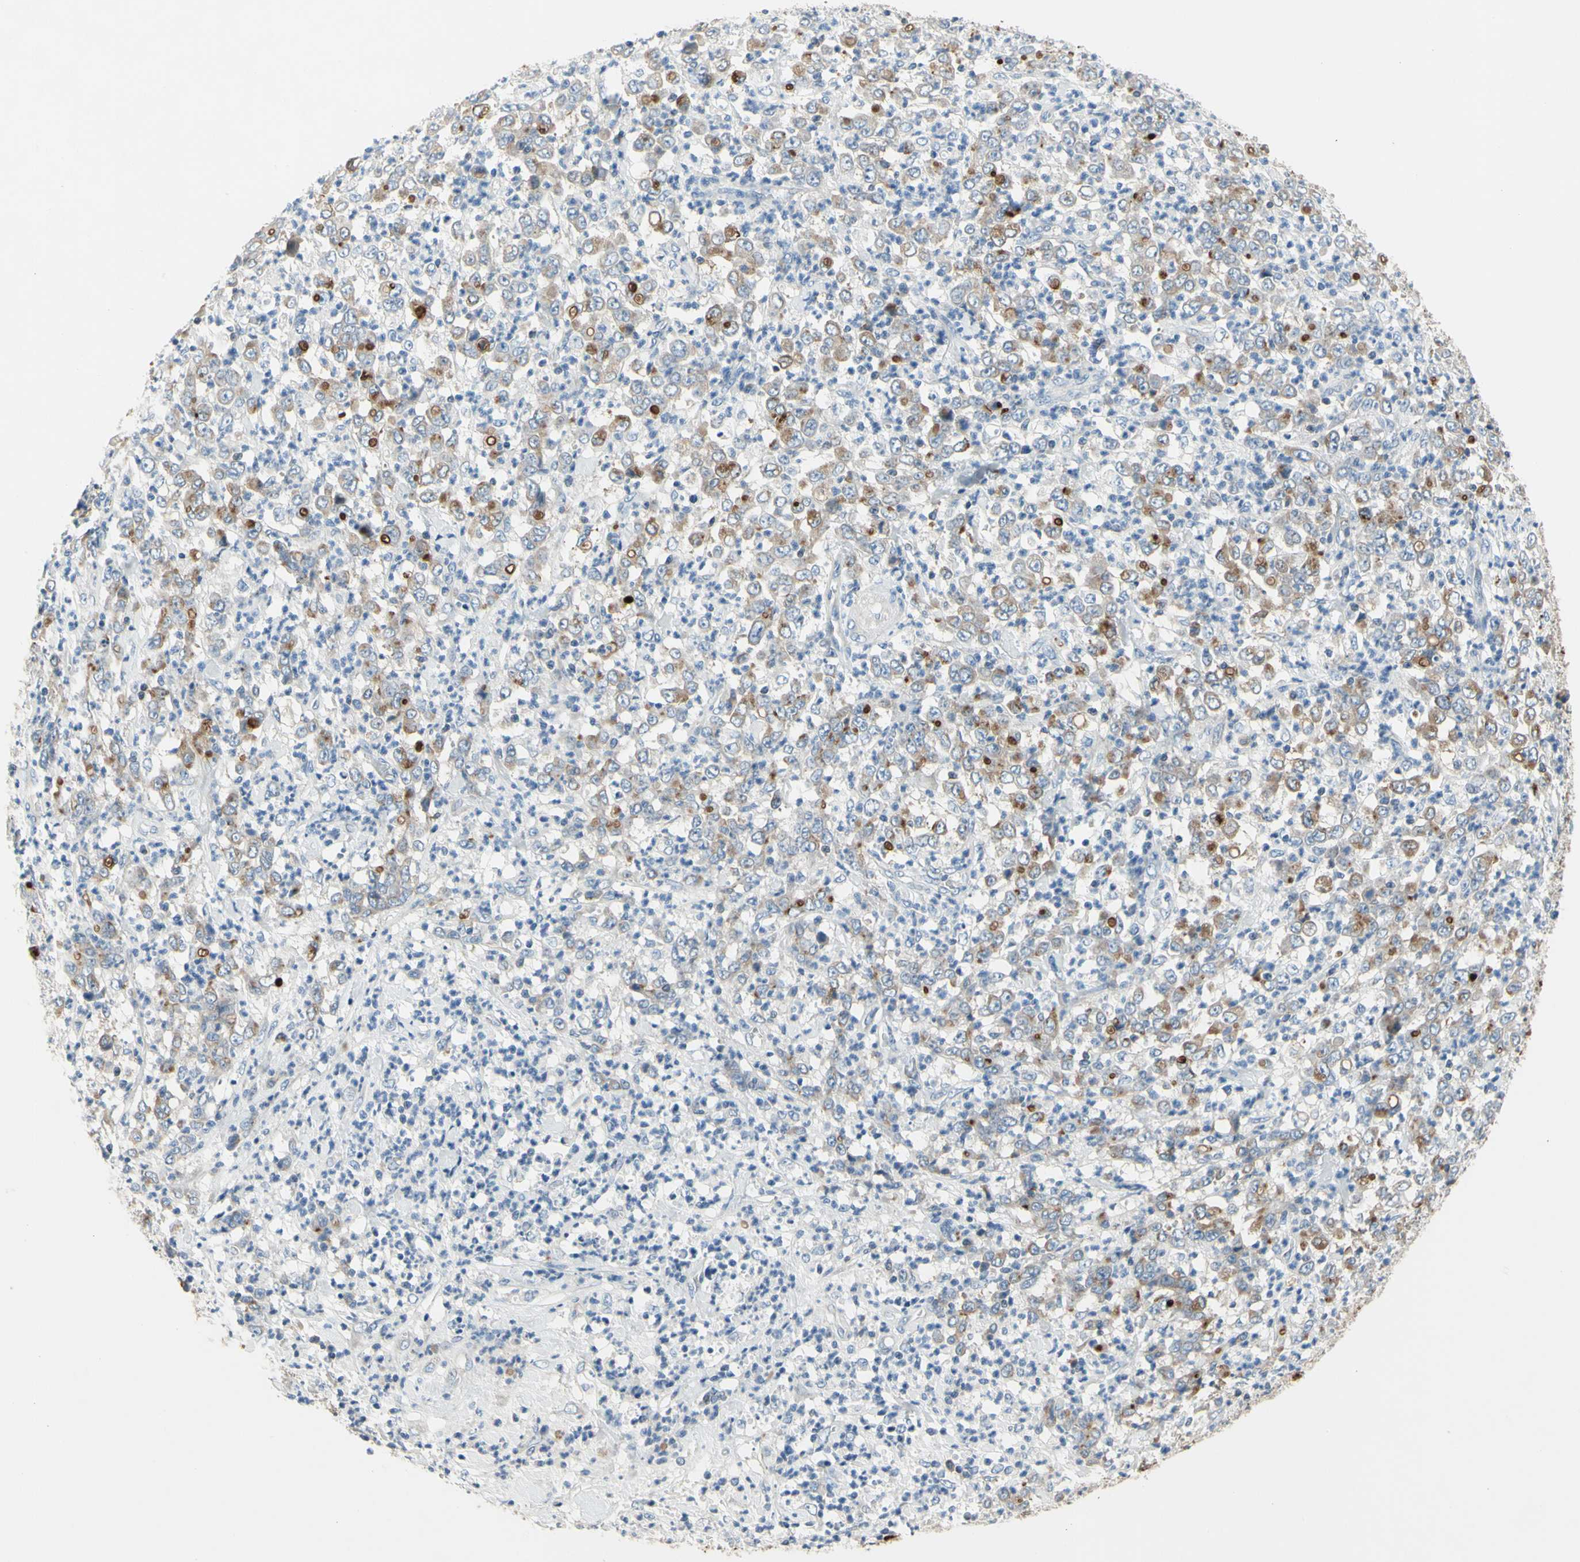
{"staining": {"intensity": "weak", "quantity": "25%-75%", "location": "cytoplasmic/membranous"}, "tissue": "stomach cancer", "cell_type": "Tumor cells", "image_type": "cancer", "snomed": [{"axis": "morphology", "description": "Adenocarcinoma, NOS"}, {"axis": "topography", "description": "Stomach, lower"}], "caption": "Stomach adenocarcinoma stained with DAB (3,3'-diaminobenzidine) IHC reveals low levels of weak cytoplasmic/membranous staining in approximately 25%-75% of tumor cells.", "gene": "MUC1", "patient": {"sex": "female", "age": 71}}